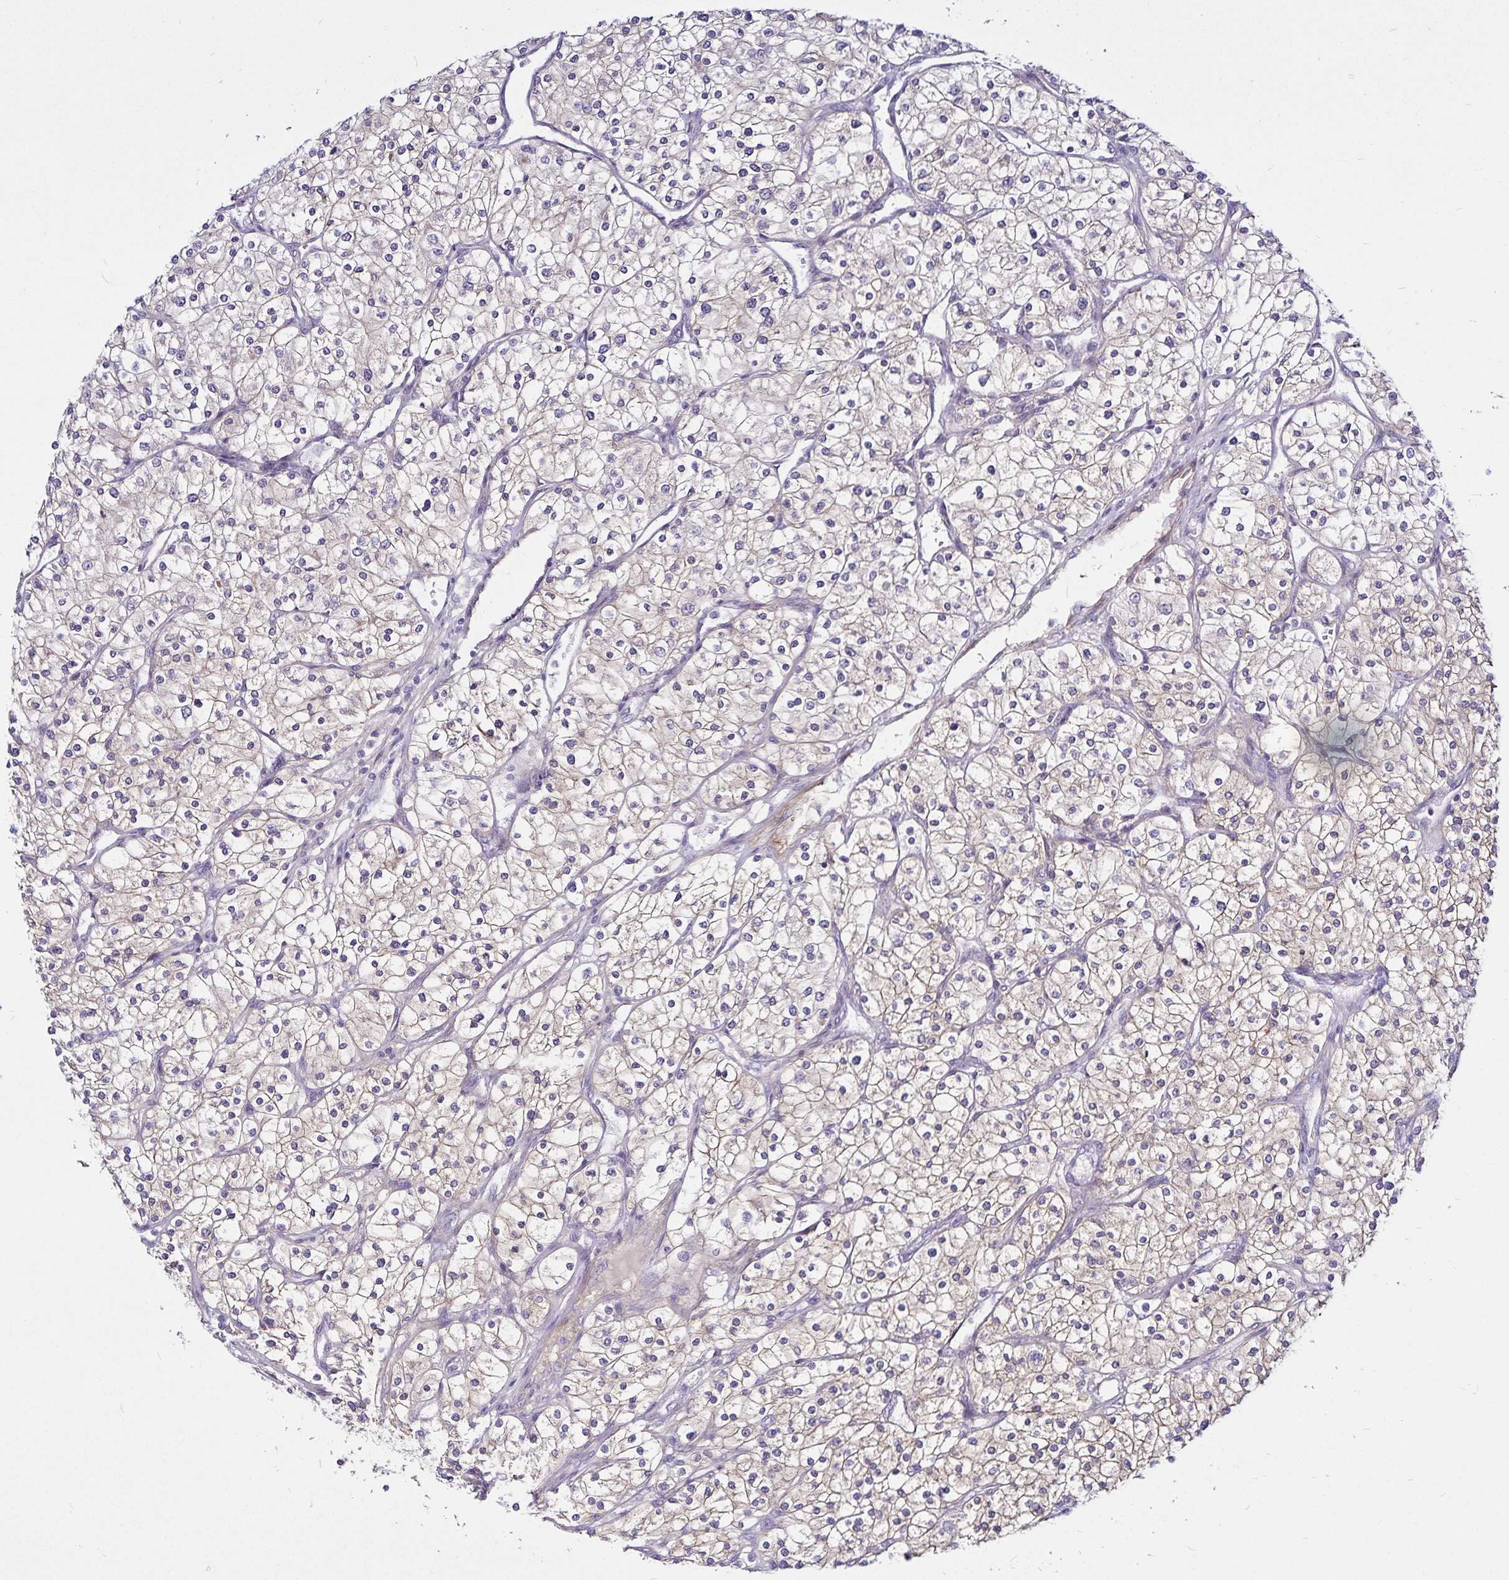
{"staining": {"intensity": "negative", "quantity": "none", "location": "none"}, "tissue": "renal cancer", "cell_type": "Tumor cells", "image_type": "cancer", "snomed": [{"axis": "morphology", "description": "Adenocarcinoma, NOS"}, {"axis": "topography", "description": "Kidney"}], "caption": "The image demonstrates no staining of tumor cells in renal cancer (adenocarcinoma).", "gene": "GNG12", "patient": {"sex": "male", "age": 80}}